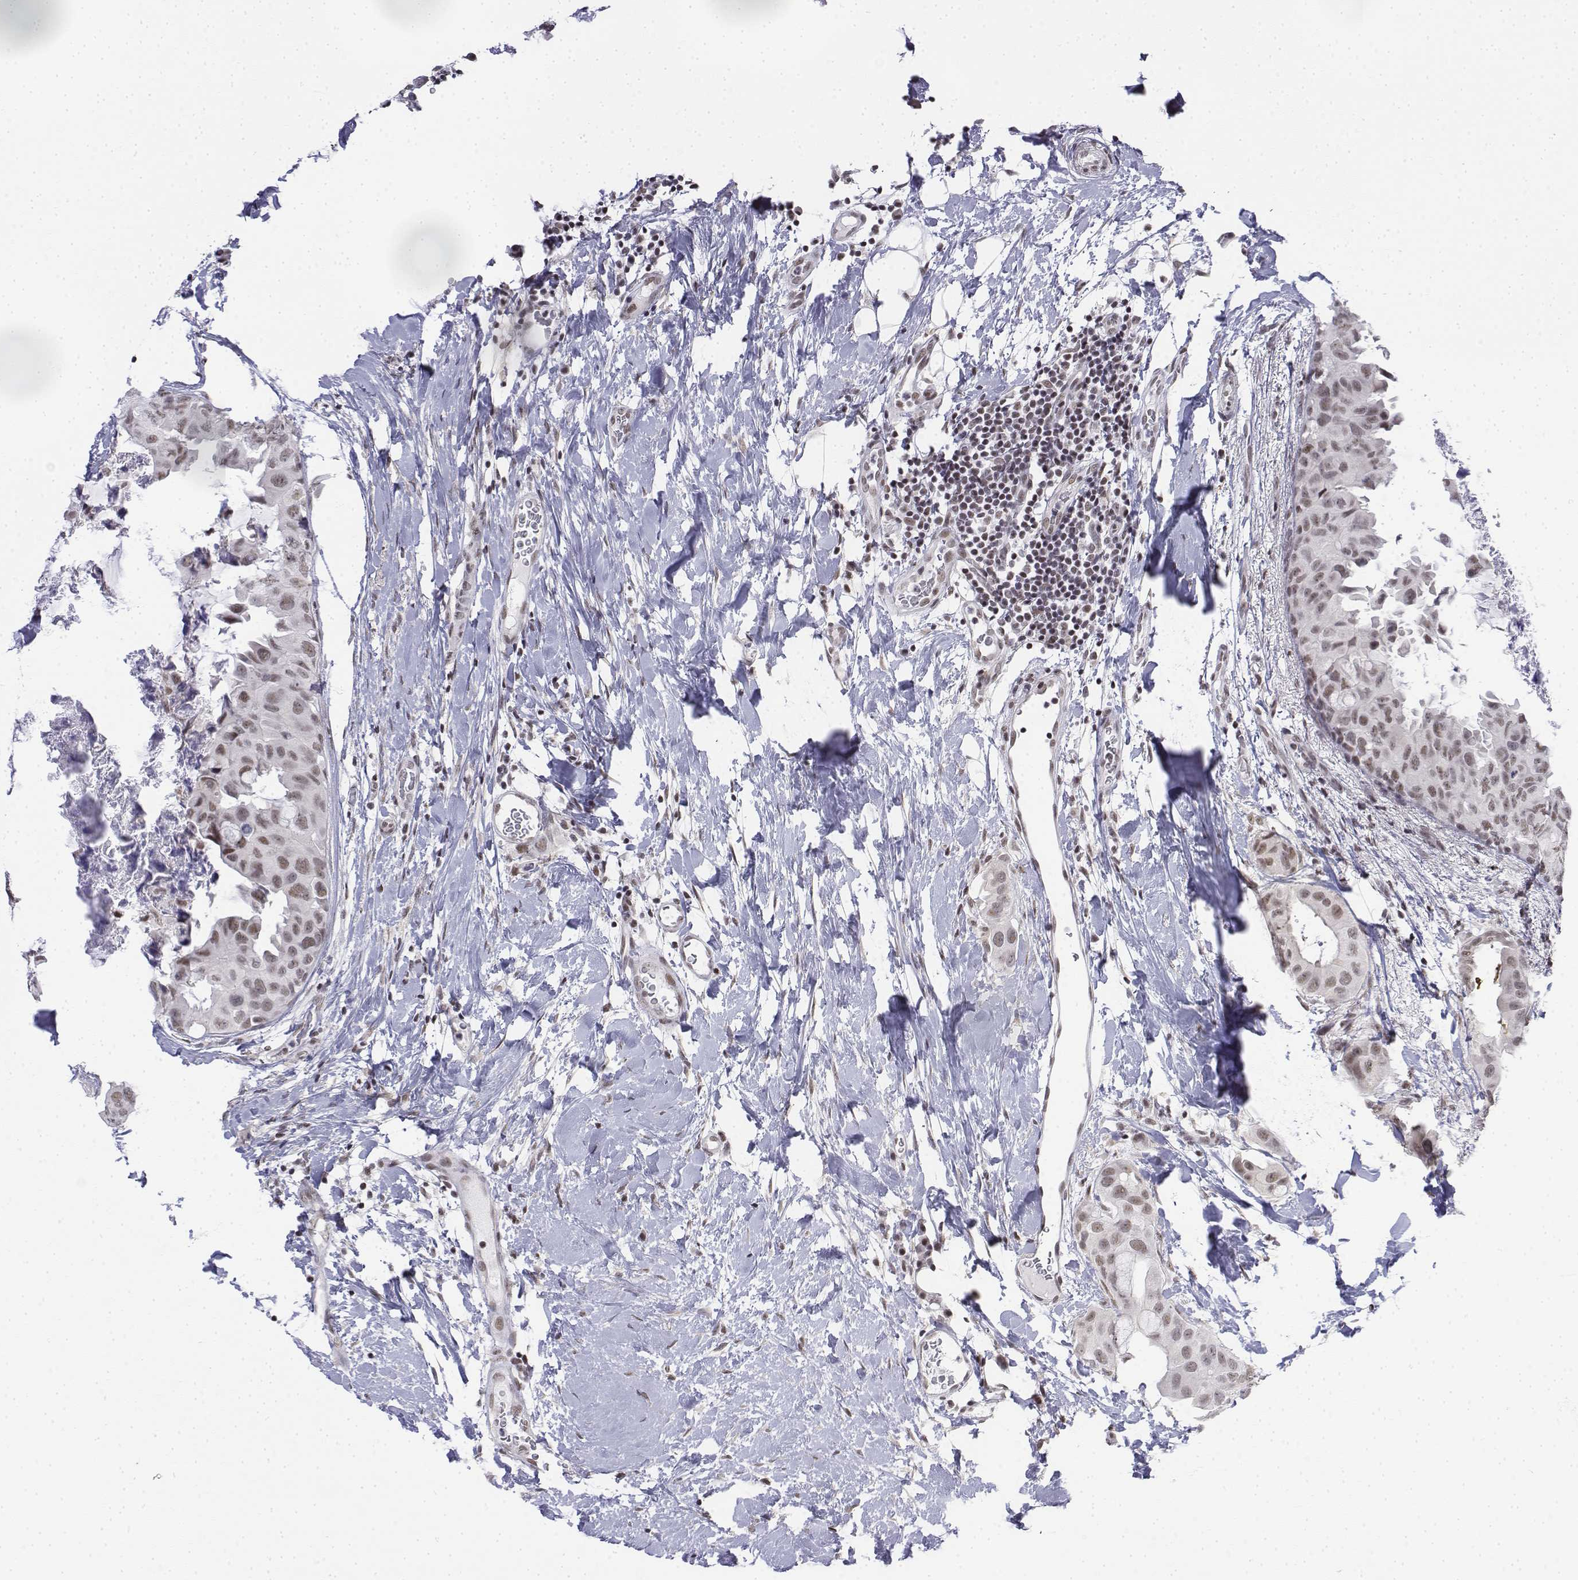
{"staining": {"intensity": "weak", "quantity": ">75%", "location": "nuclear"}, "tissue": "breast cancer", "cell_type": "Tumor cells", "image_type": "cancer", "snomed": [{"axis": "morphology", "description": "Normal tissue, NOS"}, {"axis": "morphology", "description": "Duct carcinoma"}, {"axis": "topography", "description": "Breast"}], "caption": "A low amount of weak nuclear positivity is appreciated in about >75% of tumor cells in invasive ductal carcinoma (breast) tissue.", "gene": "SETD1A", "patient": {"sex": "female", "age": 40}}